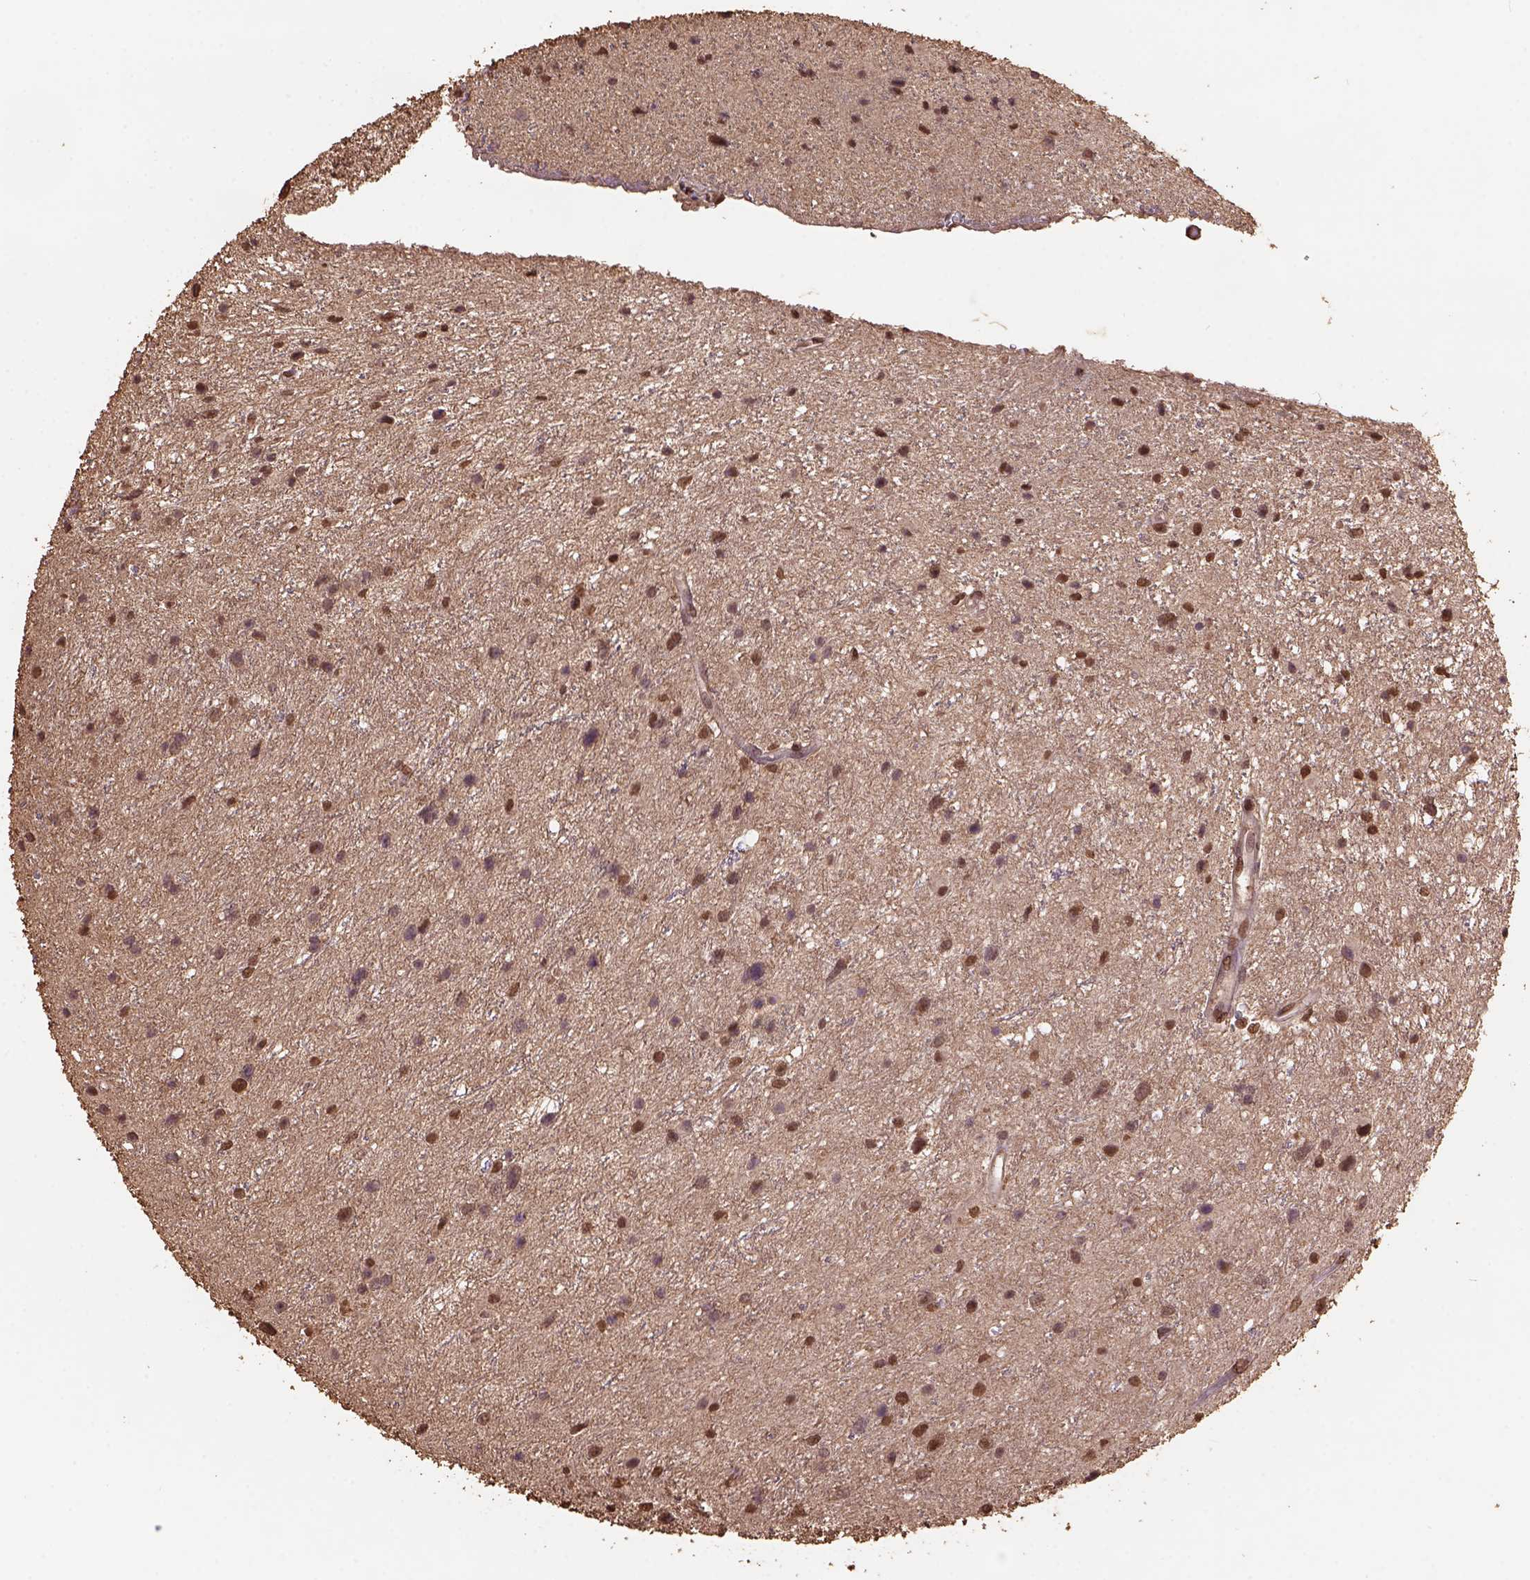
{"staining": {"intensity": "moderate", "quantity": ">75%", "location": "nuclear"}, "tissue": "glioma", "cell_type": "Tumor cells", "image_type": "cancer", "snomed": [{"axis": "morphology", "description": "Glioma, malignant, Low grade"}, {"axis": "topography", "description": "Brain"}], "caption": "Glioma stained for a protein shows moderate nuclear positivity in tumor cells.", "gene": "CSTF2T", "patient": {"sex": "female", "age": 32}}